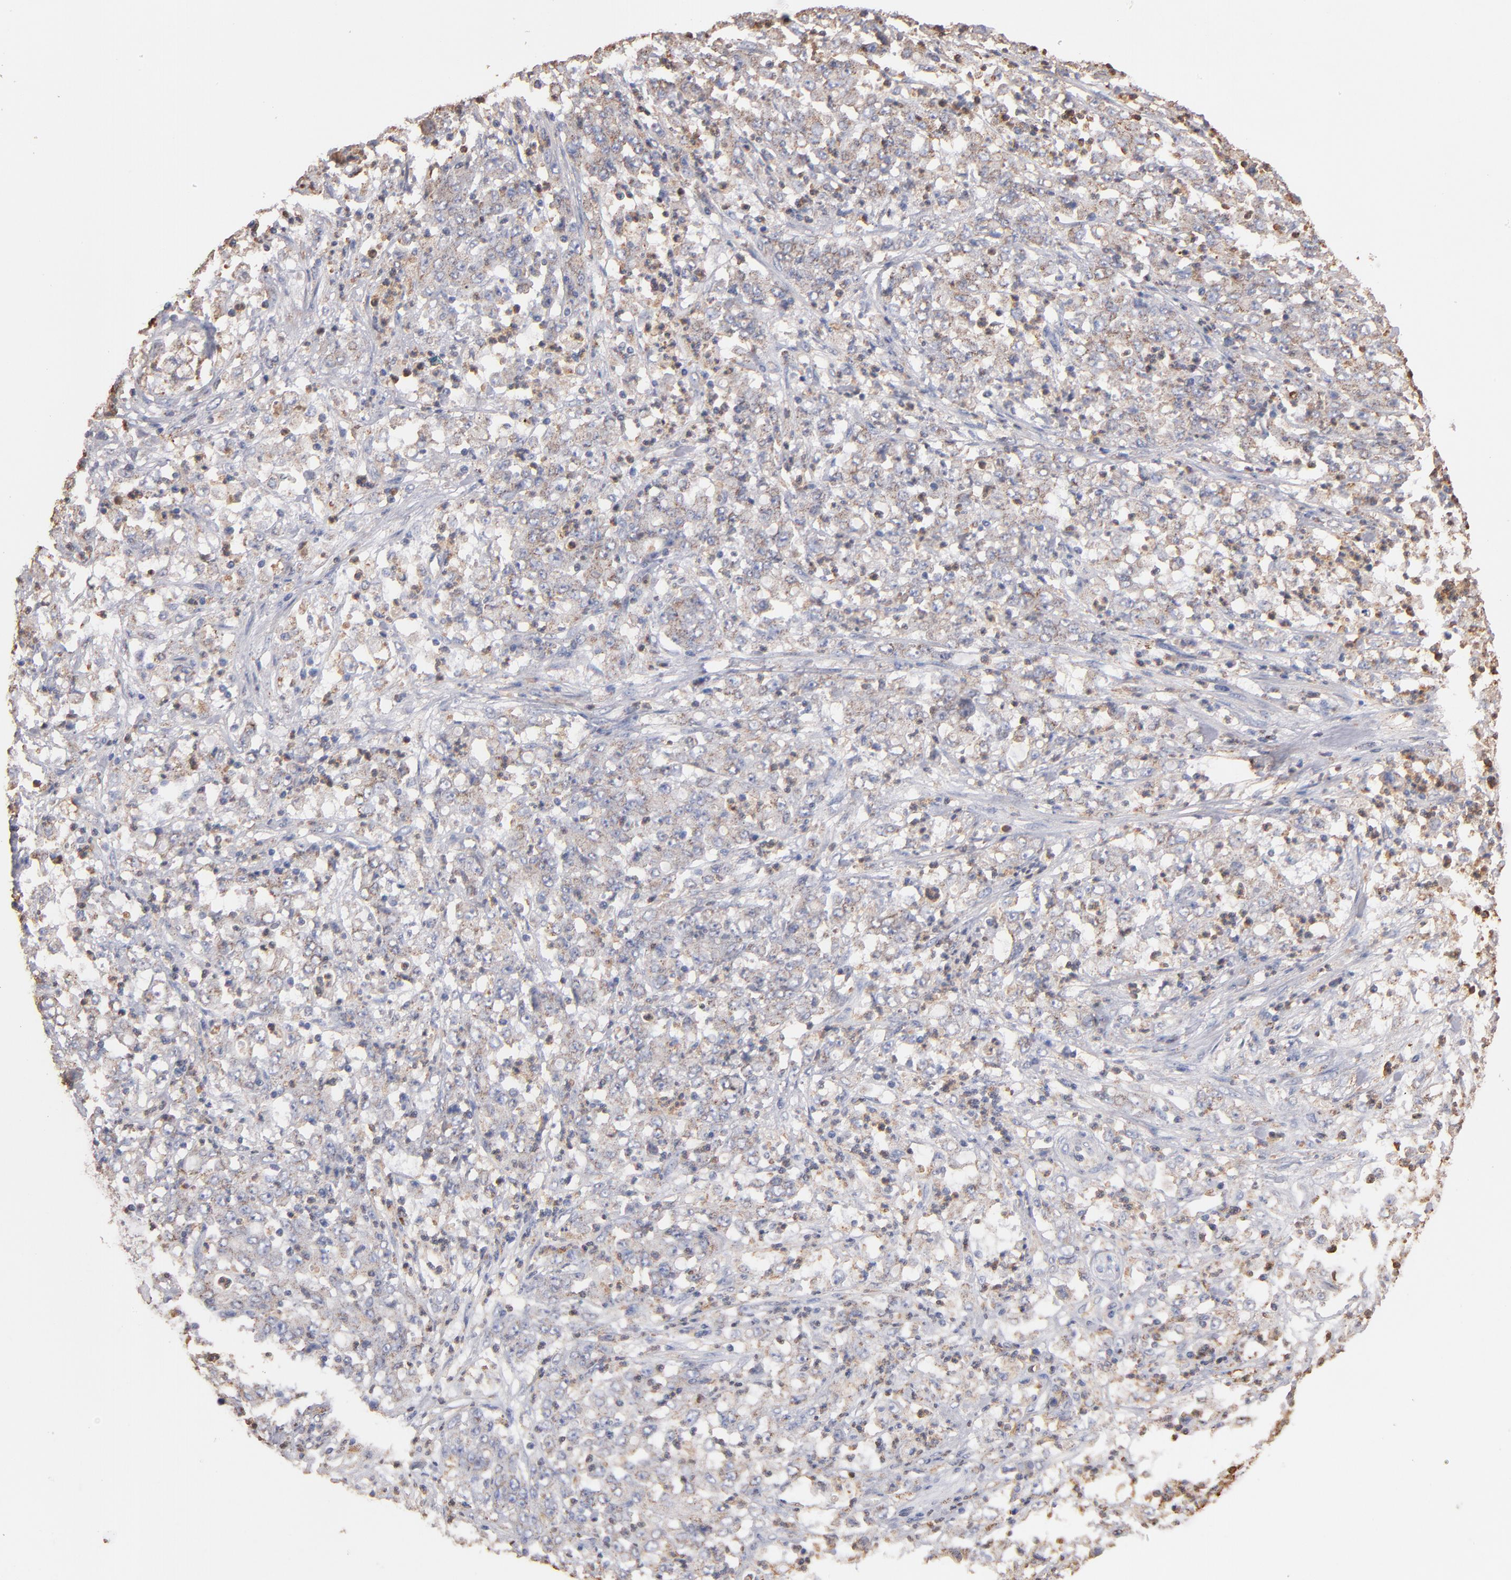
{"staining": {"intensity": "weak", "quantity": "25%-75%", "location": "cytoplasmic/membranous"}, "tissue": "stomach cancer", "cell_type": "Tumor cells", "image_type": "cancer", "snomed": [{"axis": "morphology", "description": "Adenocarcinoma, NOS"}, {"axis": "topography", "description": "Stomach, lower"}], "caption": "Immunohistochemical staining of human stomach cancer (adenocarcinoma) demonstrates weak cytoplasmic/membranous protein positivity in about 25%-75% of tumor cells.", "gene": "RO60", "patient": {"sex": "female", "age": 71}}